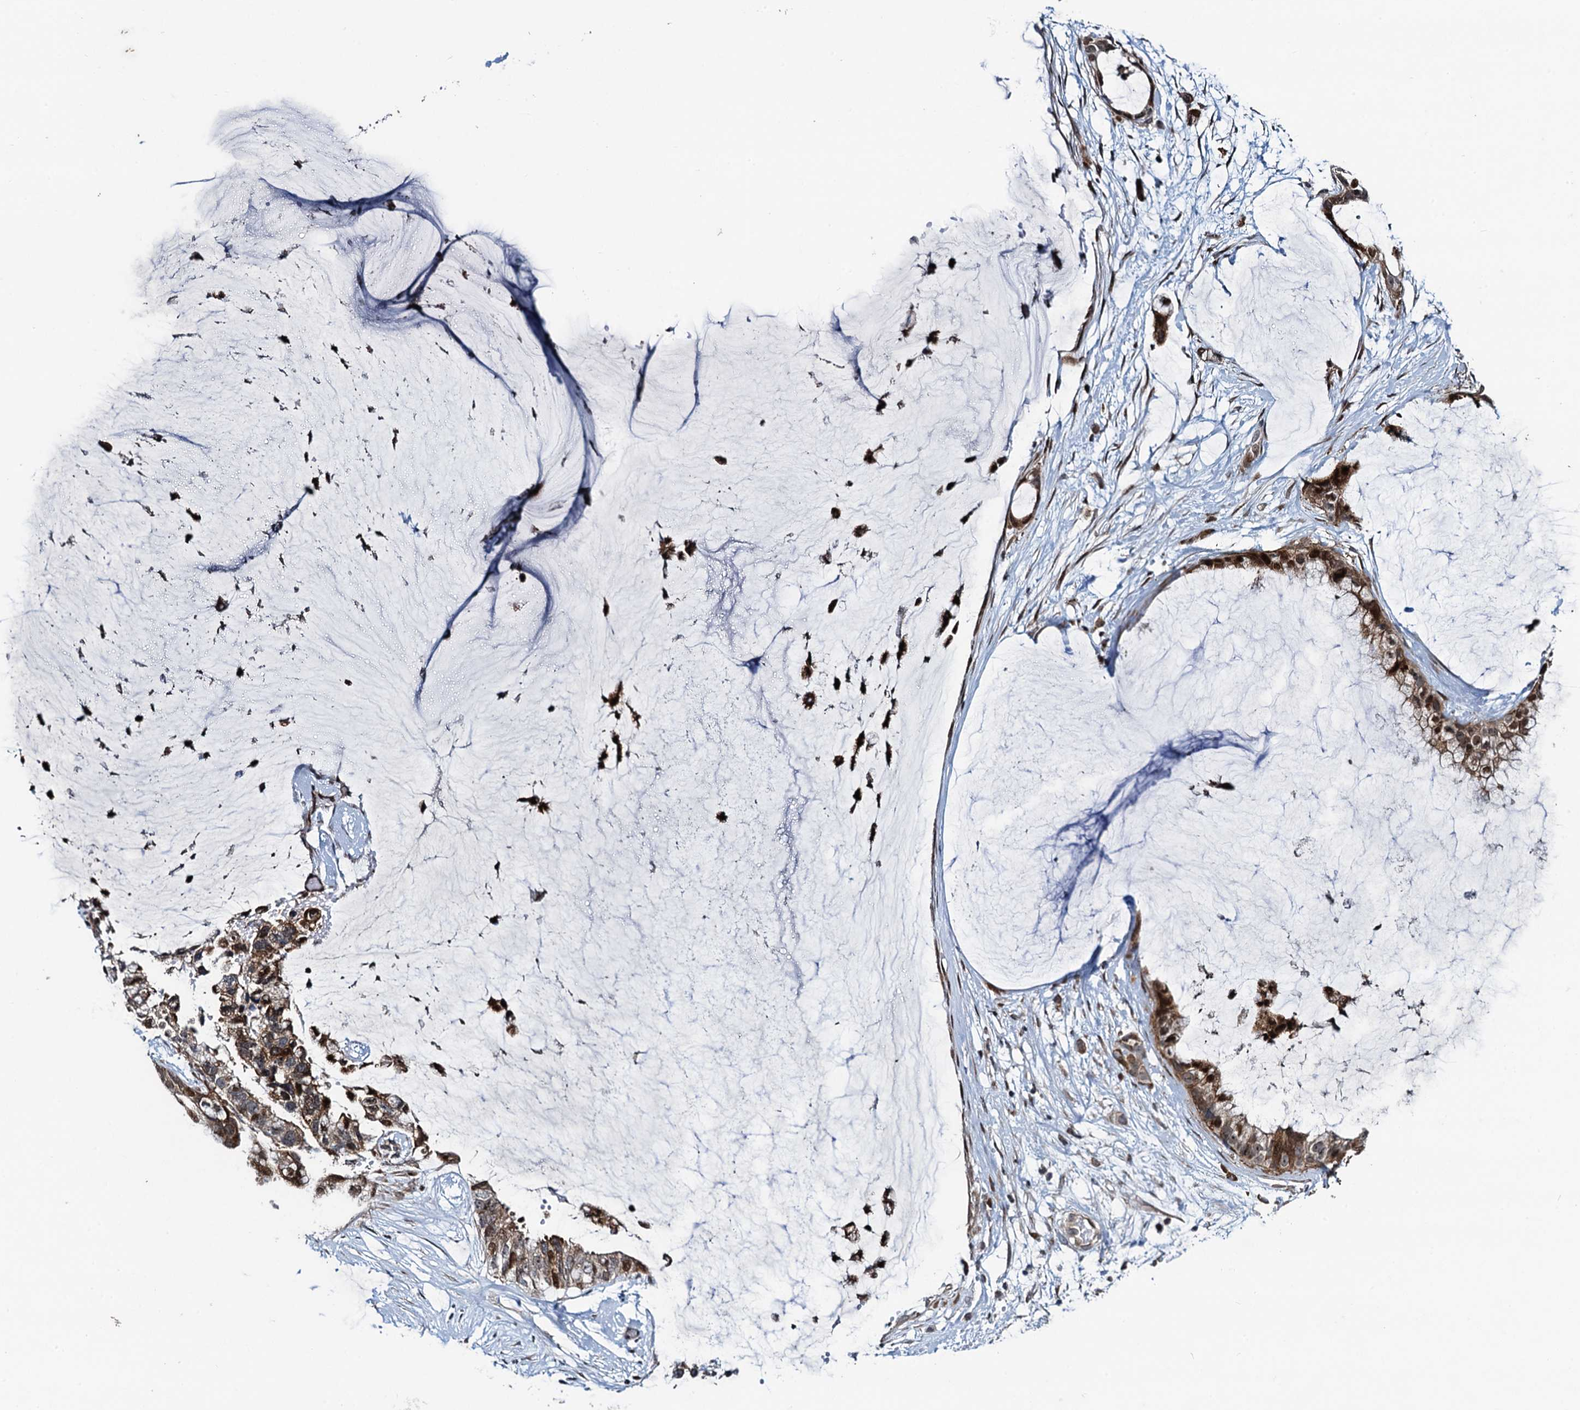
{"staining": {"intensity": "moderate", "quantity": ">75%", "location": "cytoplasmic/membranous,nuclear"}, "tissue": "ovarian cancer", "cell_type": "Tumor cells", "image_type": "cancer", "snomed": [{"axis": "morphology", "description": "Cystadenocarcinoma, mucinous, NOS"}, {"axis": "topography", "description": "Ovary"}], "caption": "Moderate cytoplasmic/membranous and nuclear expression is appreciated in approximately >75% of tumor cells in mucinous cystadenocarcinoma (ovarian). Ihc stains the protein of interest in brown and the nuclei are stained blue.", "gene": "ATOSA", "patient": {"sex": "female", "age": 39}}